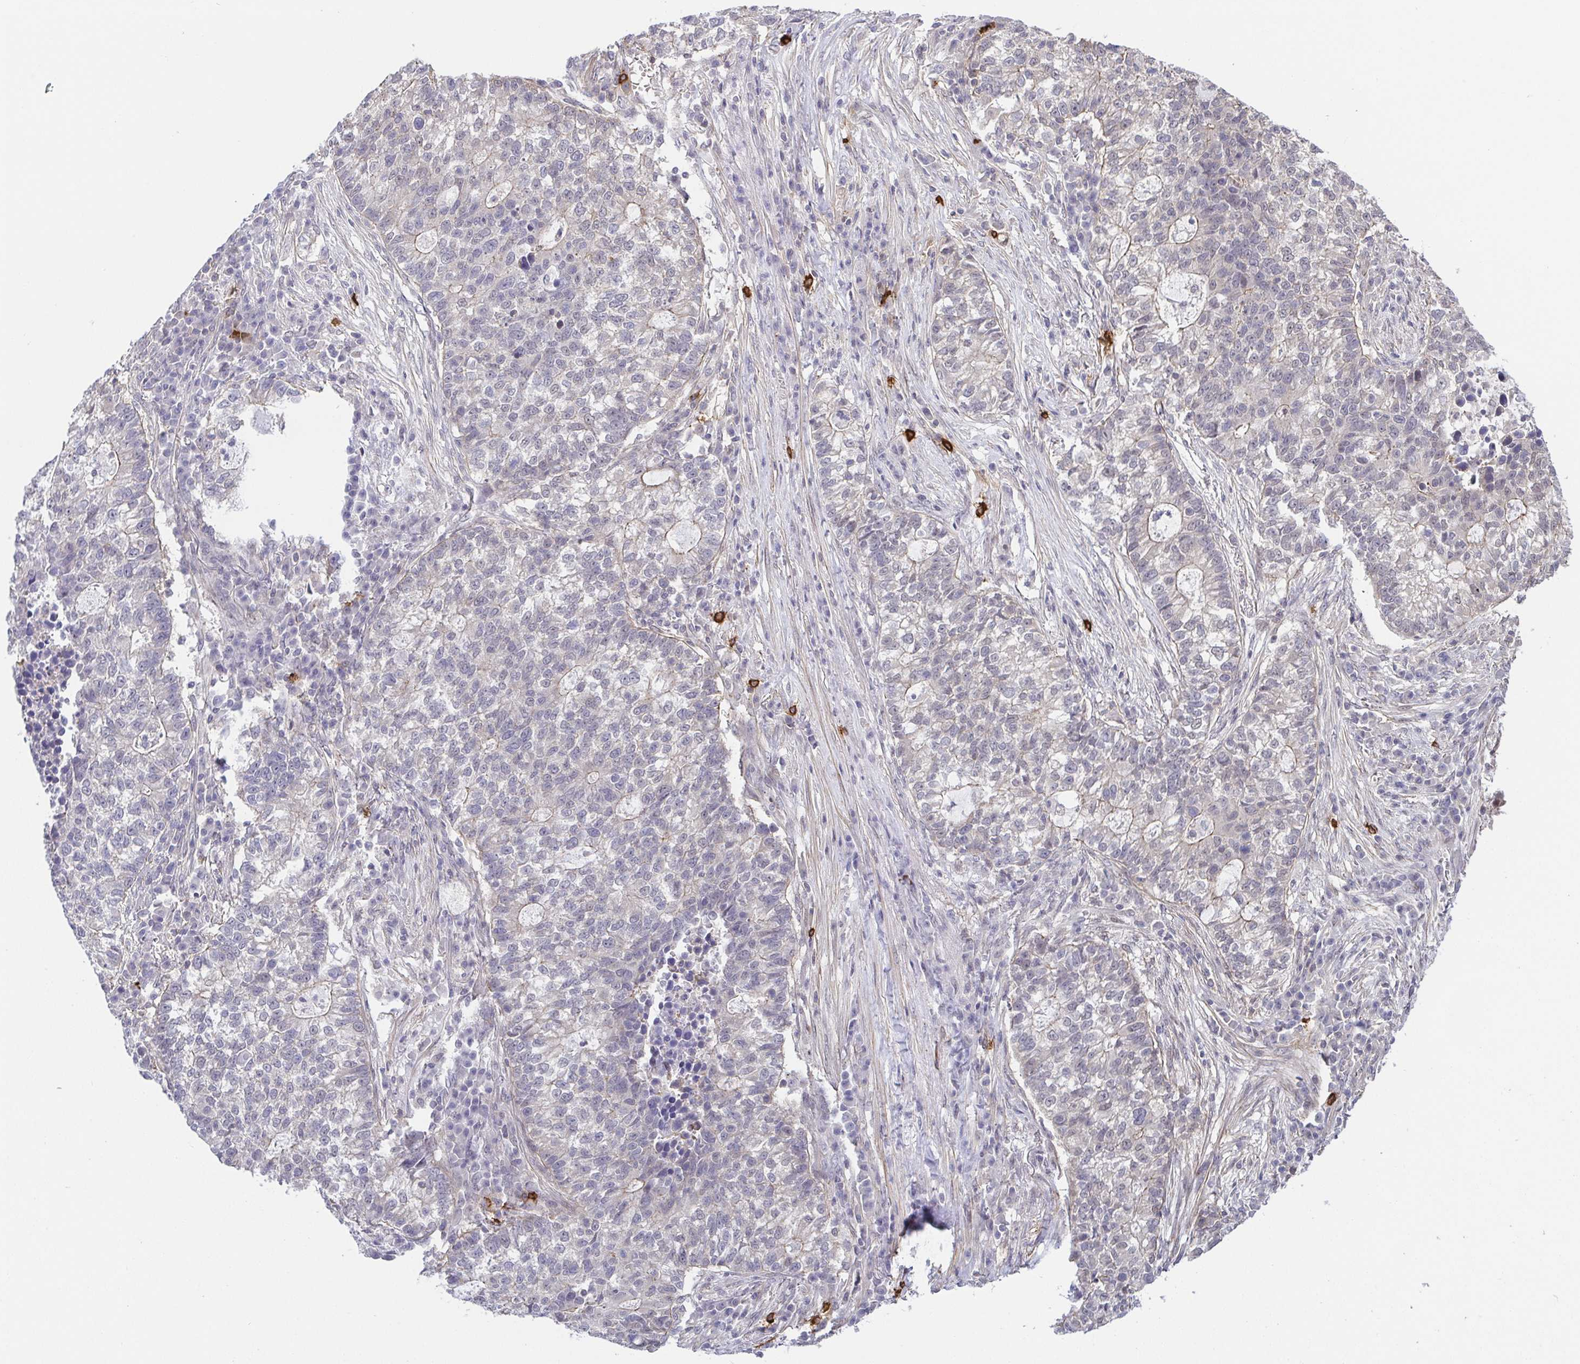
{"staining": {"intensity": "negative", "quantity": "none", "location": "none"}, "tissue": "lung cancer", "cell_type": "Tumor cells", "image_type": "cancer", "snomed": [{"axis": "morphology", "description": "Adenocarcinoma, NOS"}, {"axis": "topography", "description": "Lung"}], "caption": "IHC image of lung adenocarcinoma stained for a protein (brown), which demonstrates no expression in tumor cells.", "gene": "PREPL", "patient": {"sex": "male", "age": 57}}